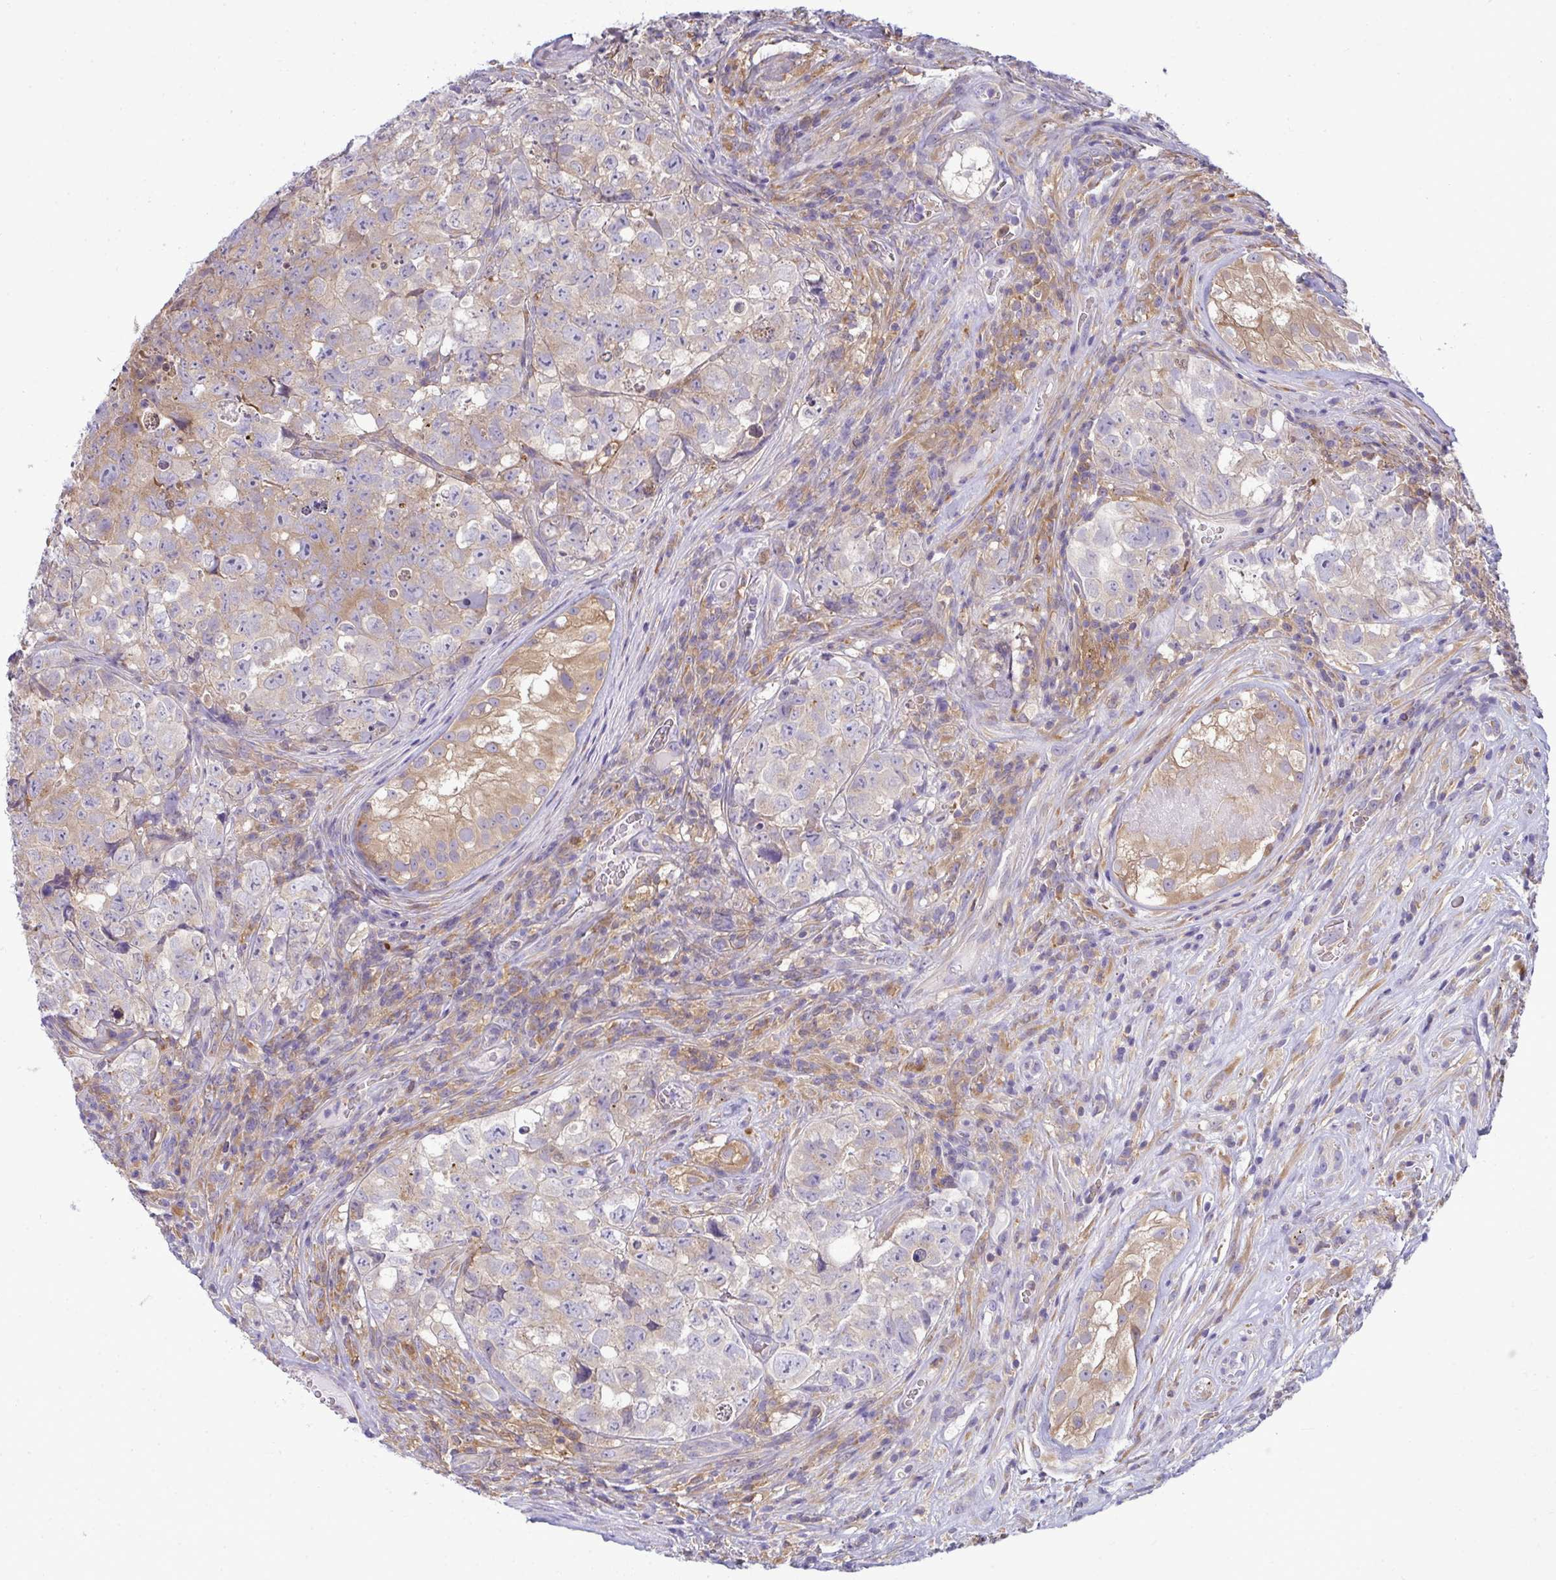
{"staining": {"intensity": "weak", "quantity": "25%-75%", "location": "cytoplasmic/membranous"}, "tissue": "testis cancer", "cell_type": "Tumor cells", "image_type": "cancer", "snomed": [{"axis": "morphology", "description": "Carcinoma, Embryonal, NOS"}, {"axis": "topography", "description": "Testis"}], "caption": "Human testis cancer (embryonal carcinoma) stained with a brown dye reveals weak cytoplasmic/membranous positive positivity in about 25%-75% of tumor cells.", "gene": "SLC30A6", "patient": {"sex": "male", "age": 18}}